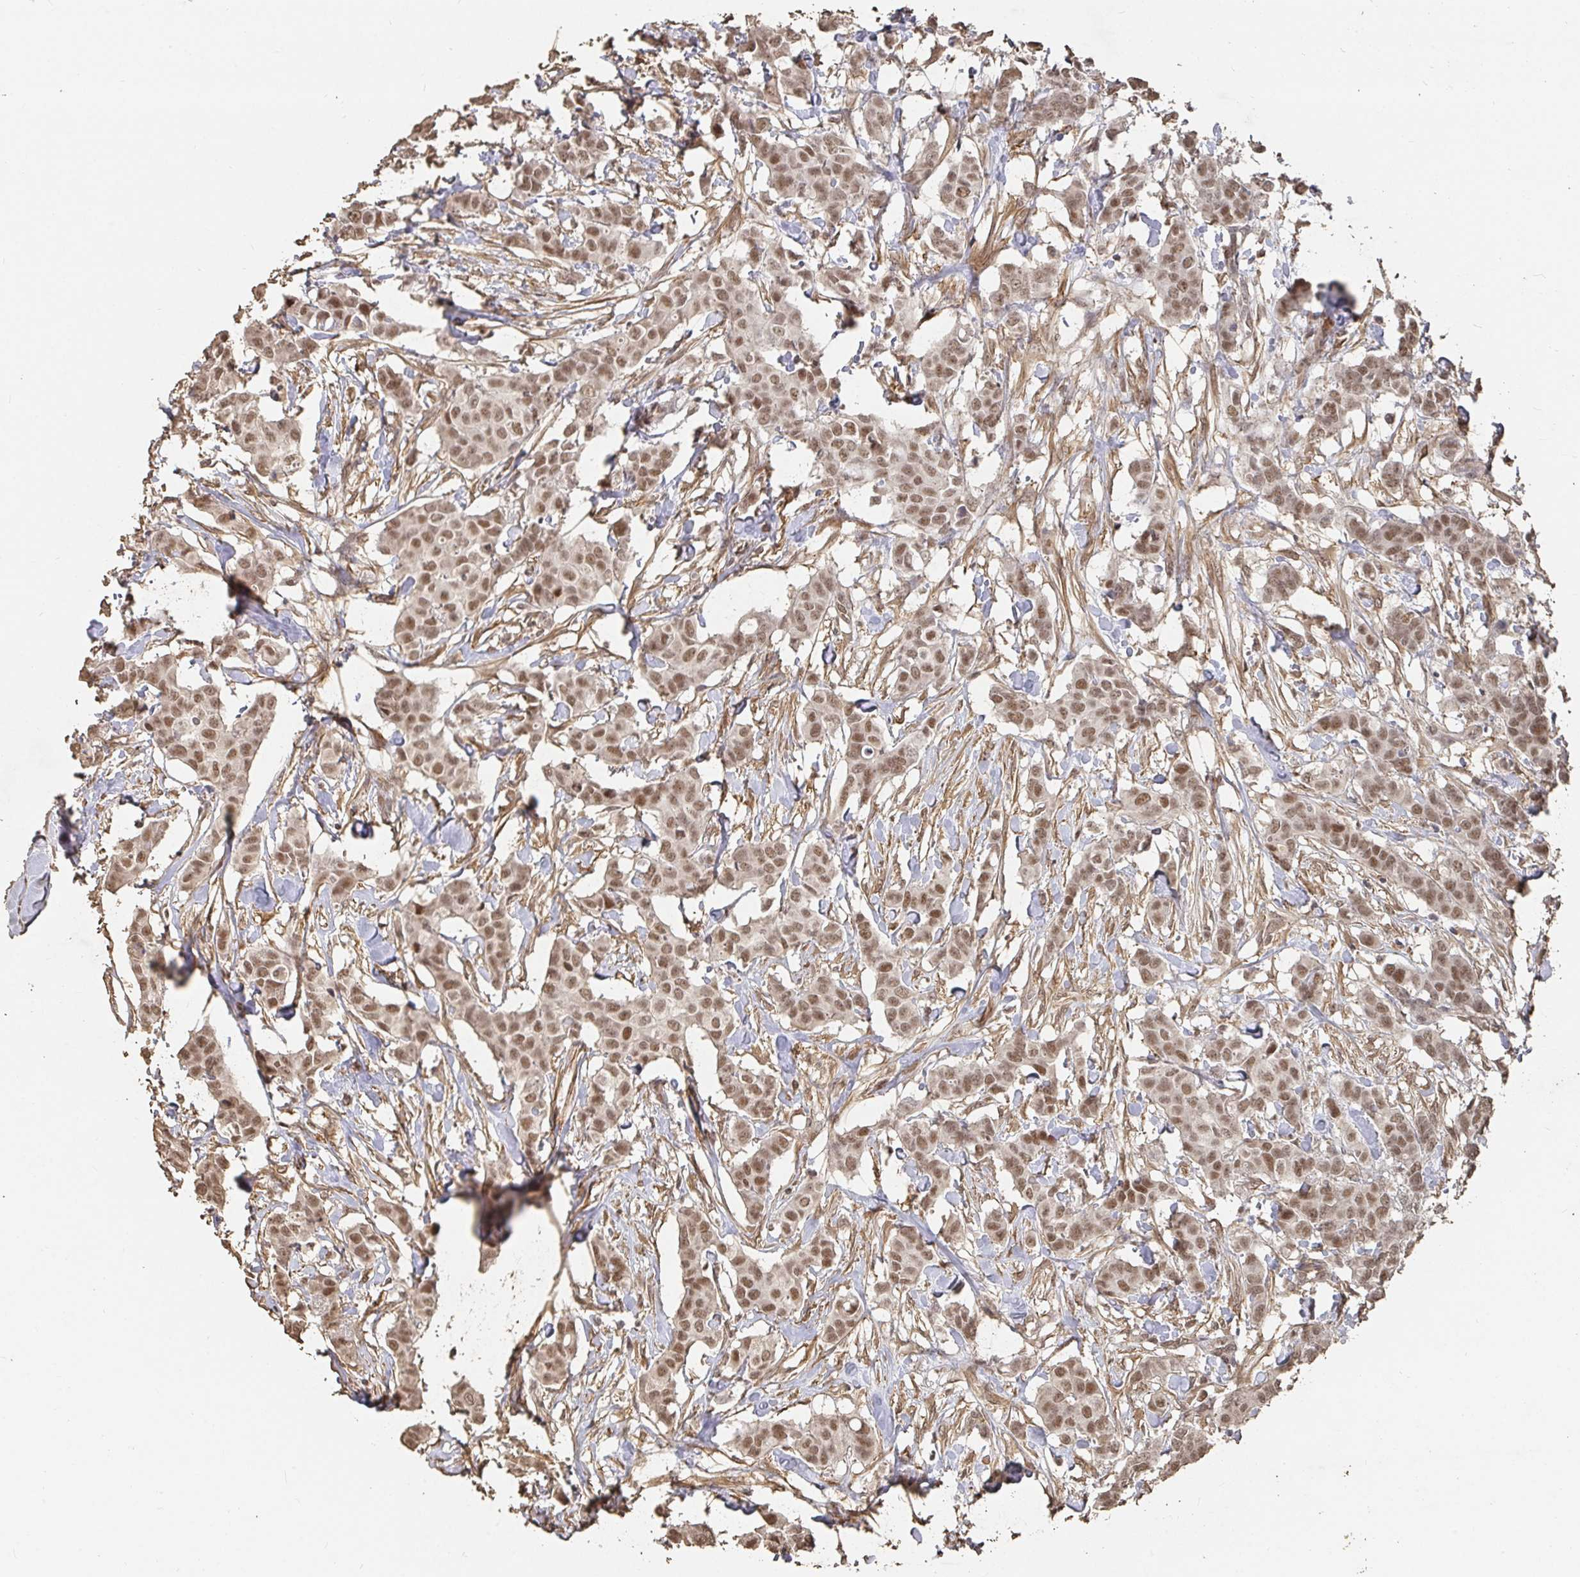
{"staining": {"intensity": "moderate", "quantity": ">75%", "location": "nuclear"}, "tissue": "breast cancer", "cell_type": "Tumor cells", "image_type": "cancer", "snomed": [{"axis": "morphology", "description": "Duct carcinoma"}, {"axis": "topography", "description": "Breast"}], "caption": "Human intraductal carcinoma (breast) stained with a protein marker reveals moderate staining in tumor cells.", "gene": "RCOR1", "patient": {"sex": "female", "age": 62}}